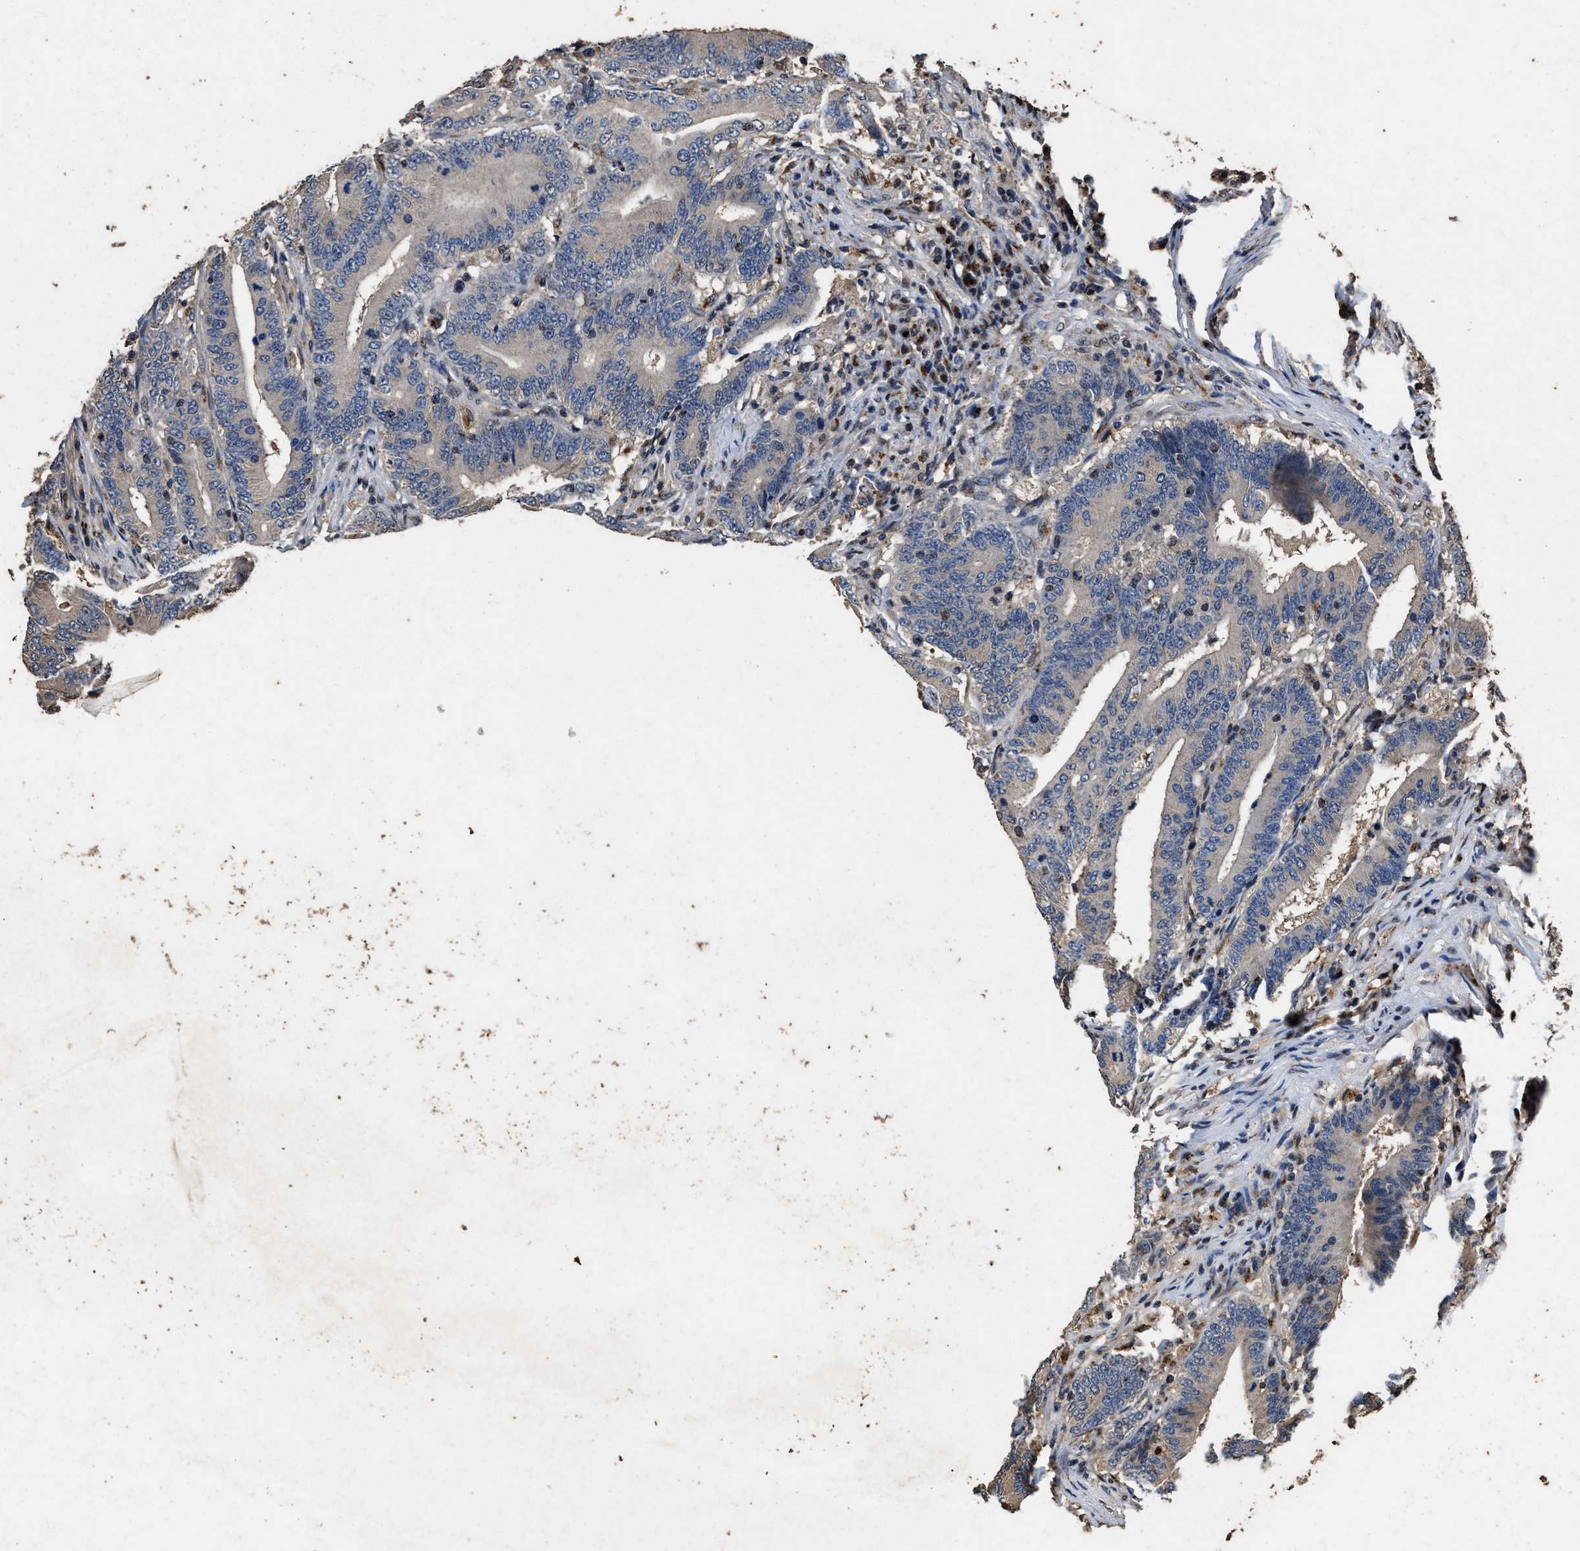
{"staining": {"intensity": "negative", "quantity": "none", "location": "none"}, "tissue": "colorectal cancer", "cell_type": "Tumor cells", "image_type": "cancer", "snomed": [{"axis": "morphology", "description": "Adenocarcinoma, NOS"}, {"axis": "topography", "description": "Colon"}], "caption": "Immunohistochemistry (IHC) image of neoplastic tissue: human colorectal cancer stained with DAB (3,3'-diaminobenzidine) reveals no significant protein expression in tumor cells.", "gene": "TPST2", "patient": {"sex": "female", "age": 66}}